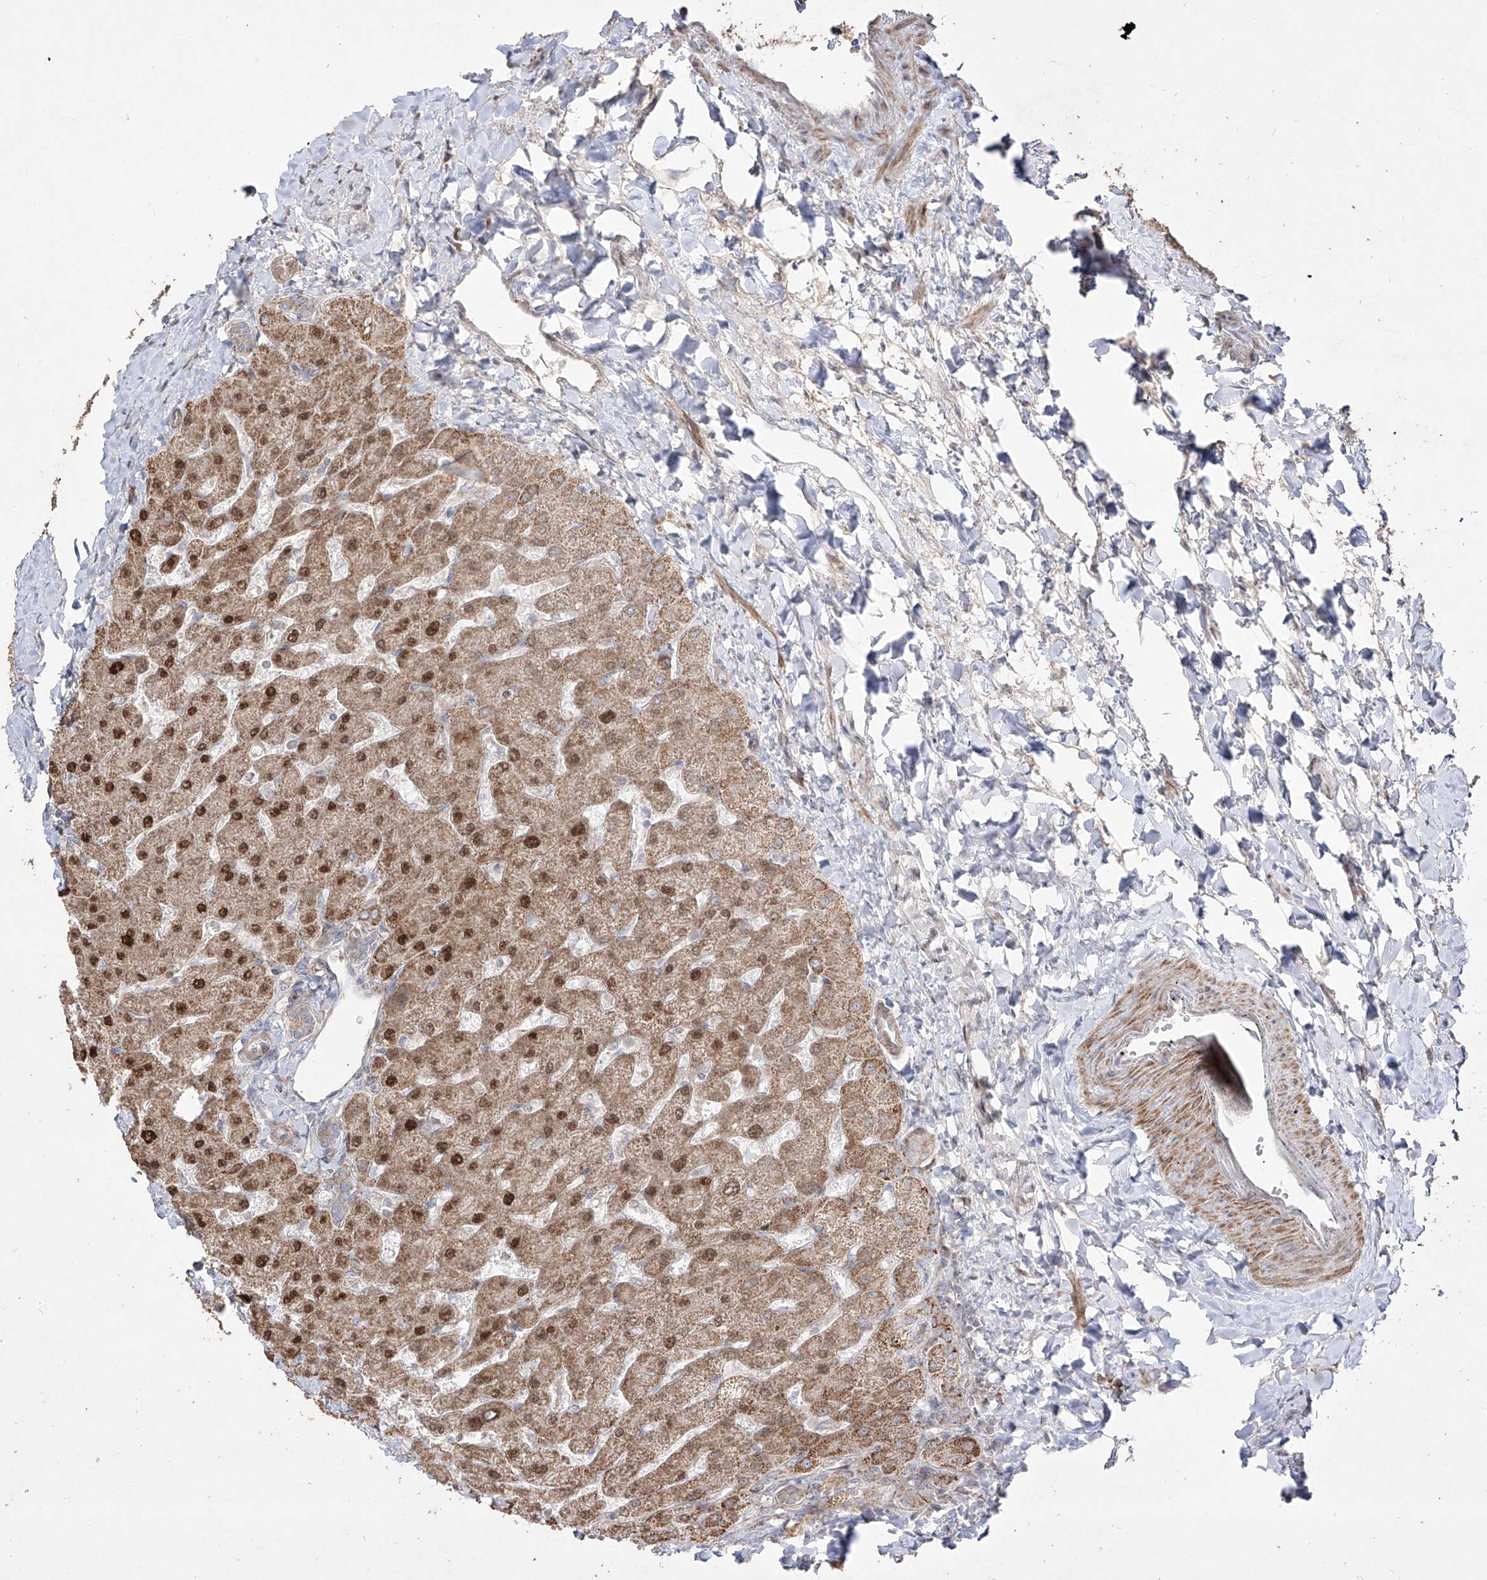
{"staining": {"intensity": "weak", "quantity": ">75%", "location": "cytoplasmic/membranous"}, "tissue": "liver", "cell_type": "Cholangiocytes", "image_type": "normal", "snomed": [{"axis": "morphology", "description": "Normal tissue, NOS"}, {"axis": "topography", "description": "Liver"}], "caption": "Weak cytoplasmic/membranous expression for a protein is appreciated in approximately >75% of cholangiocytes of benign liver using immunohistochemistry (IHC).", "gene": "YKT6", "patient": {"sex": "male", "age": 55}}